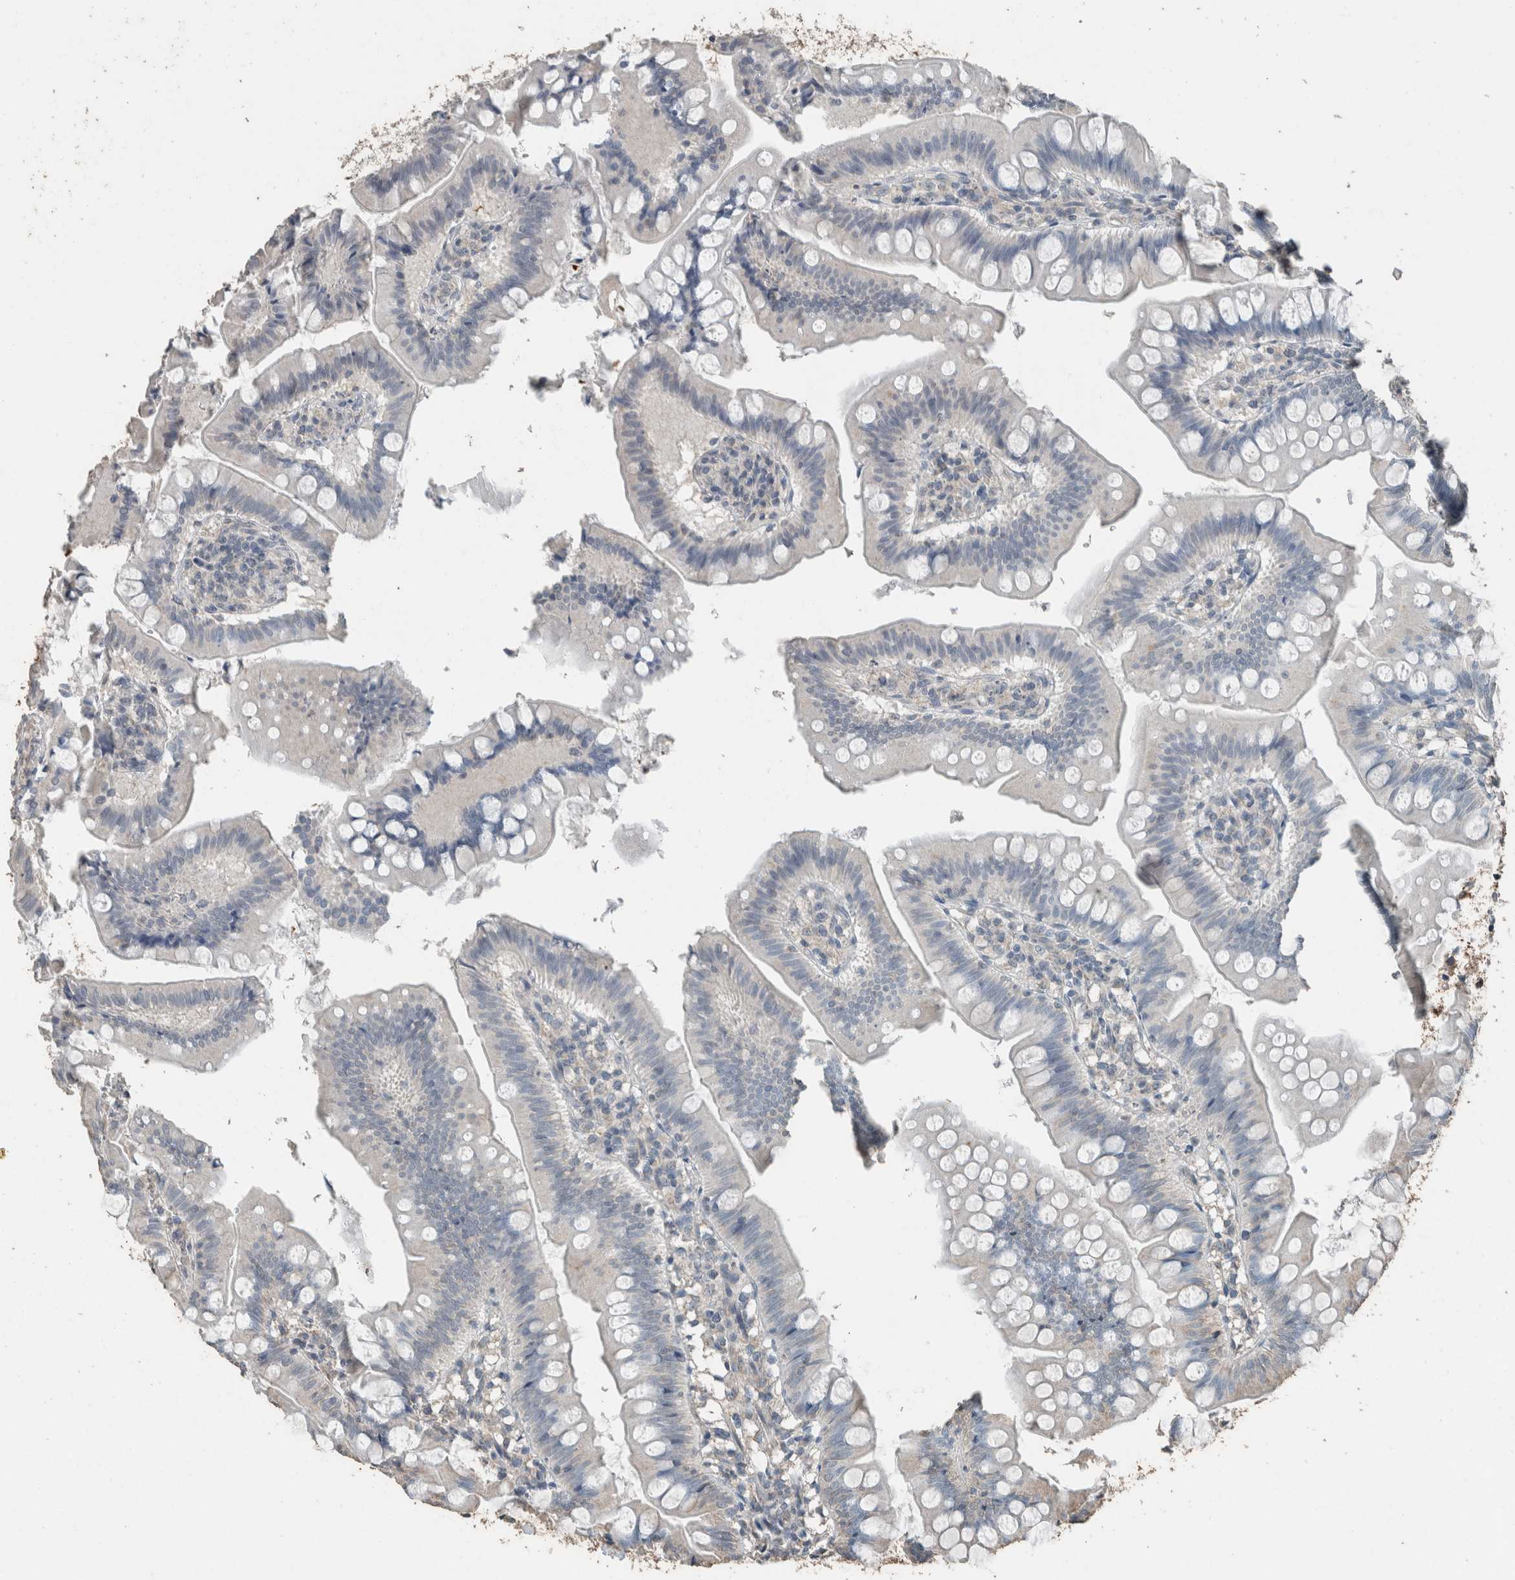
{"staining": {"intensity": "moderate", "quantity": "<25%", "location": "cytoplasmic/membranous"}, "tissue": "small intestine", "cell_type": "Glandular cells", "image_type": "normal", "snomed": [{"axis": "morphology", "description": "Normal tissue, NOS"}, {"axis": "topography", "description": "Small intestine"}], "caption": "A brown stain shows moderate cytoplasmic/membranous positivity of a protein in glandular cells of normal human small intestine. (DAB IHC with brightfield microscopy, high magnification).", "gene": "ACVR2B", "patient": {"sex": "male", "age": 7}}